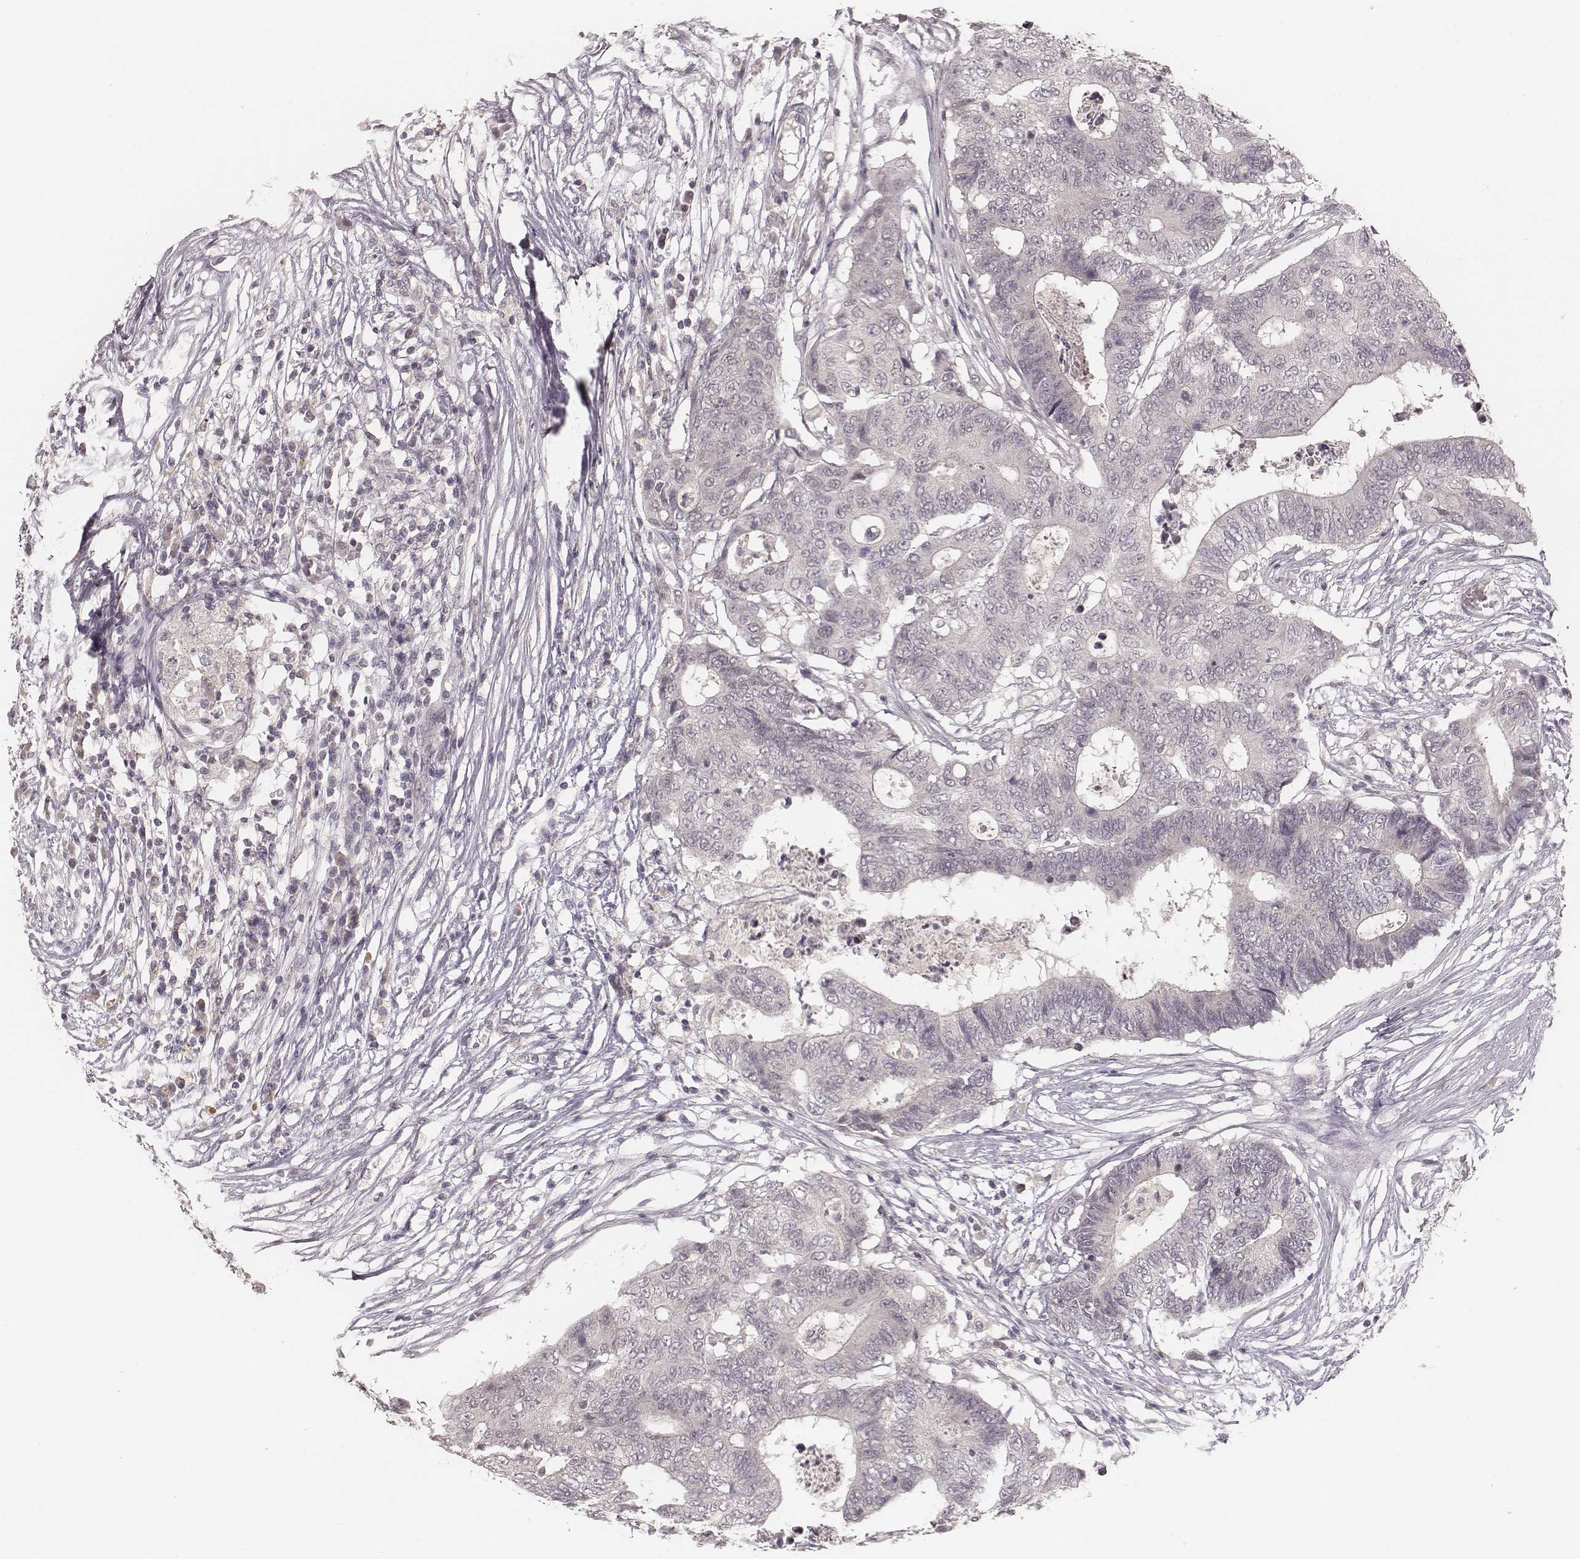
{"staining": {"intensity": "negative", "quantity": "none", "location": "none"}, "tissue": "colorectal cancer", "cell_type": "Tumor cells", "image_type": "cancer", "snomed": [{"axis": "morphology", "description": "Adenocarcinoma, NOS"}, {"axis": "topography", "description": "Colon"}], "caption": "This is an IHC micrograph of colorectal cancer. There is no expression in tumor cells.", "gene": "LY6K", "patient": {"sex": "female", "age": 48}}